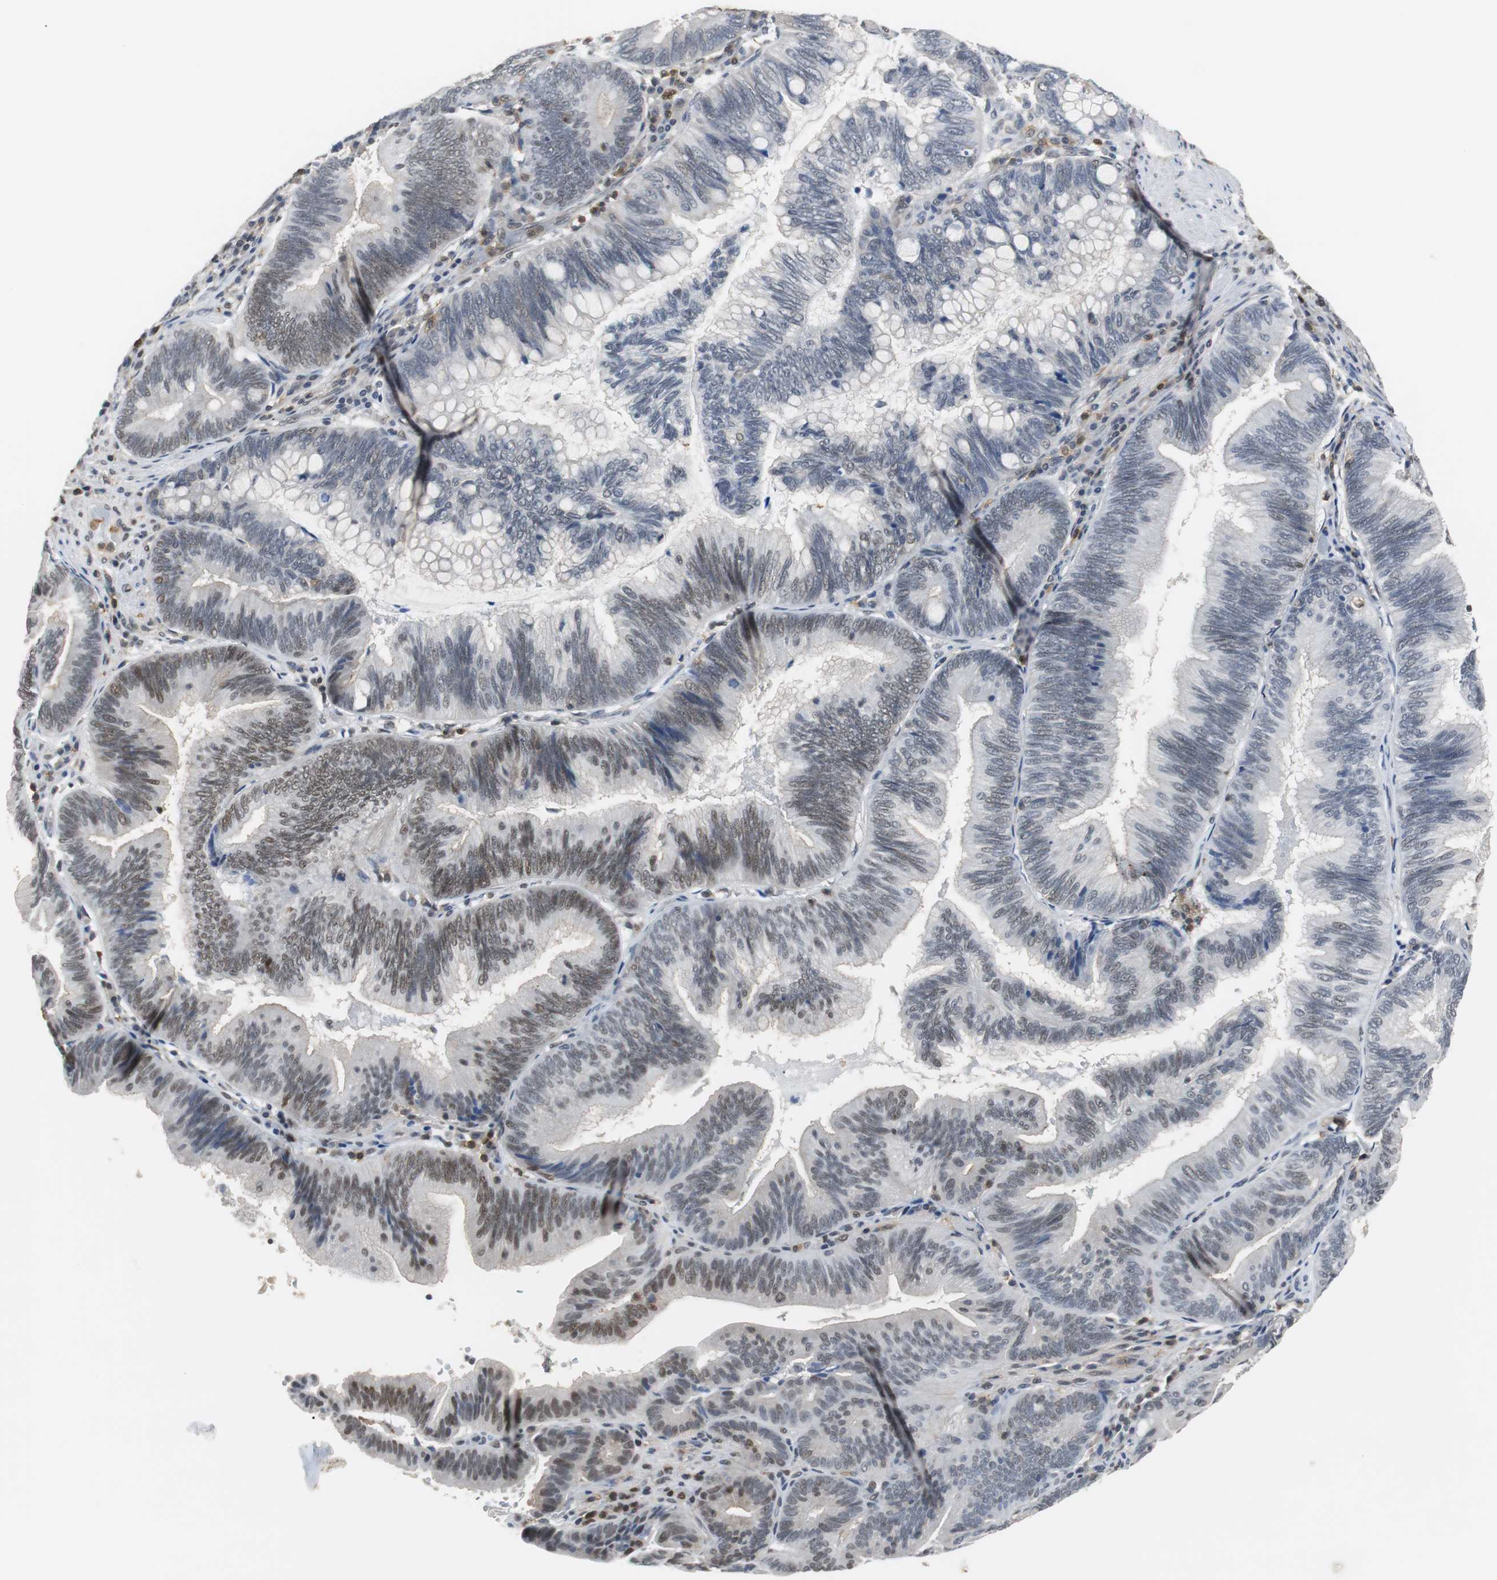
{"staining": {"intensity": "moderate", "quantity": "<25%", "location": "nuclear"}, "tissue": "pancreatic cancer", "cell_type": "Tumor cells", "image_type": "cancer", "snomed": [{"axis": "morphology", "description": "Adenocarcinoma, NOS"}, {"axis": "topography", "description": "Pancreas"}], "caption": "Pancreatic cancer stained with DAB (3,3'-diaminobenzidine) IHC reveals low levels of moderate nuclear staining in approximately <25% of tumor cells.", "gene": "SIRT1", "patient": {"sex": "male", "age": 82}}